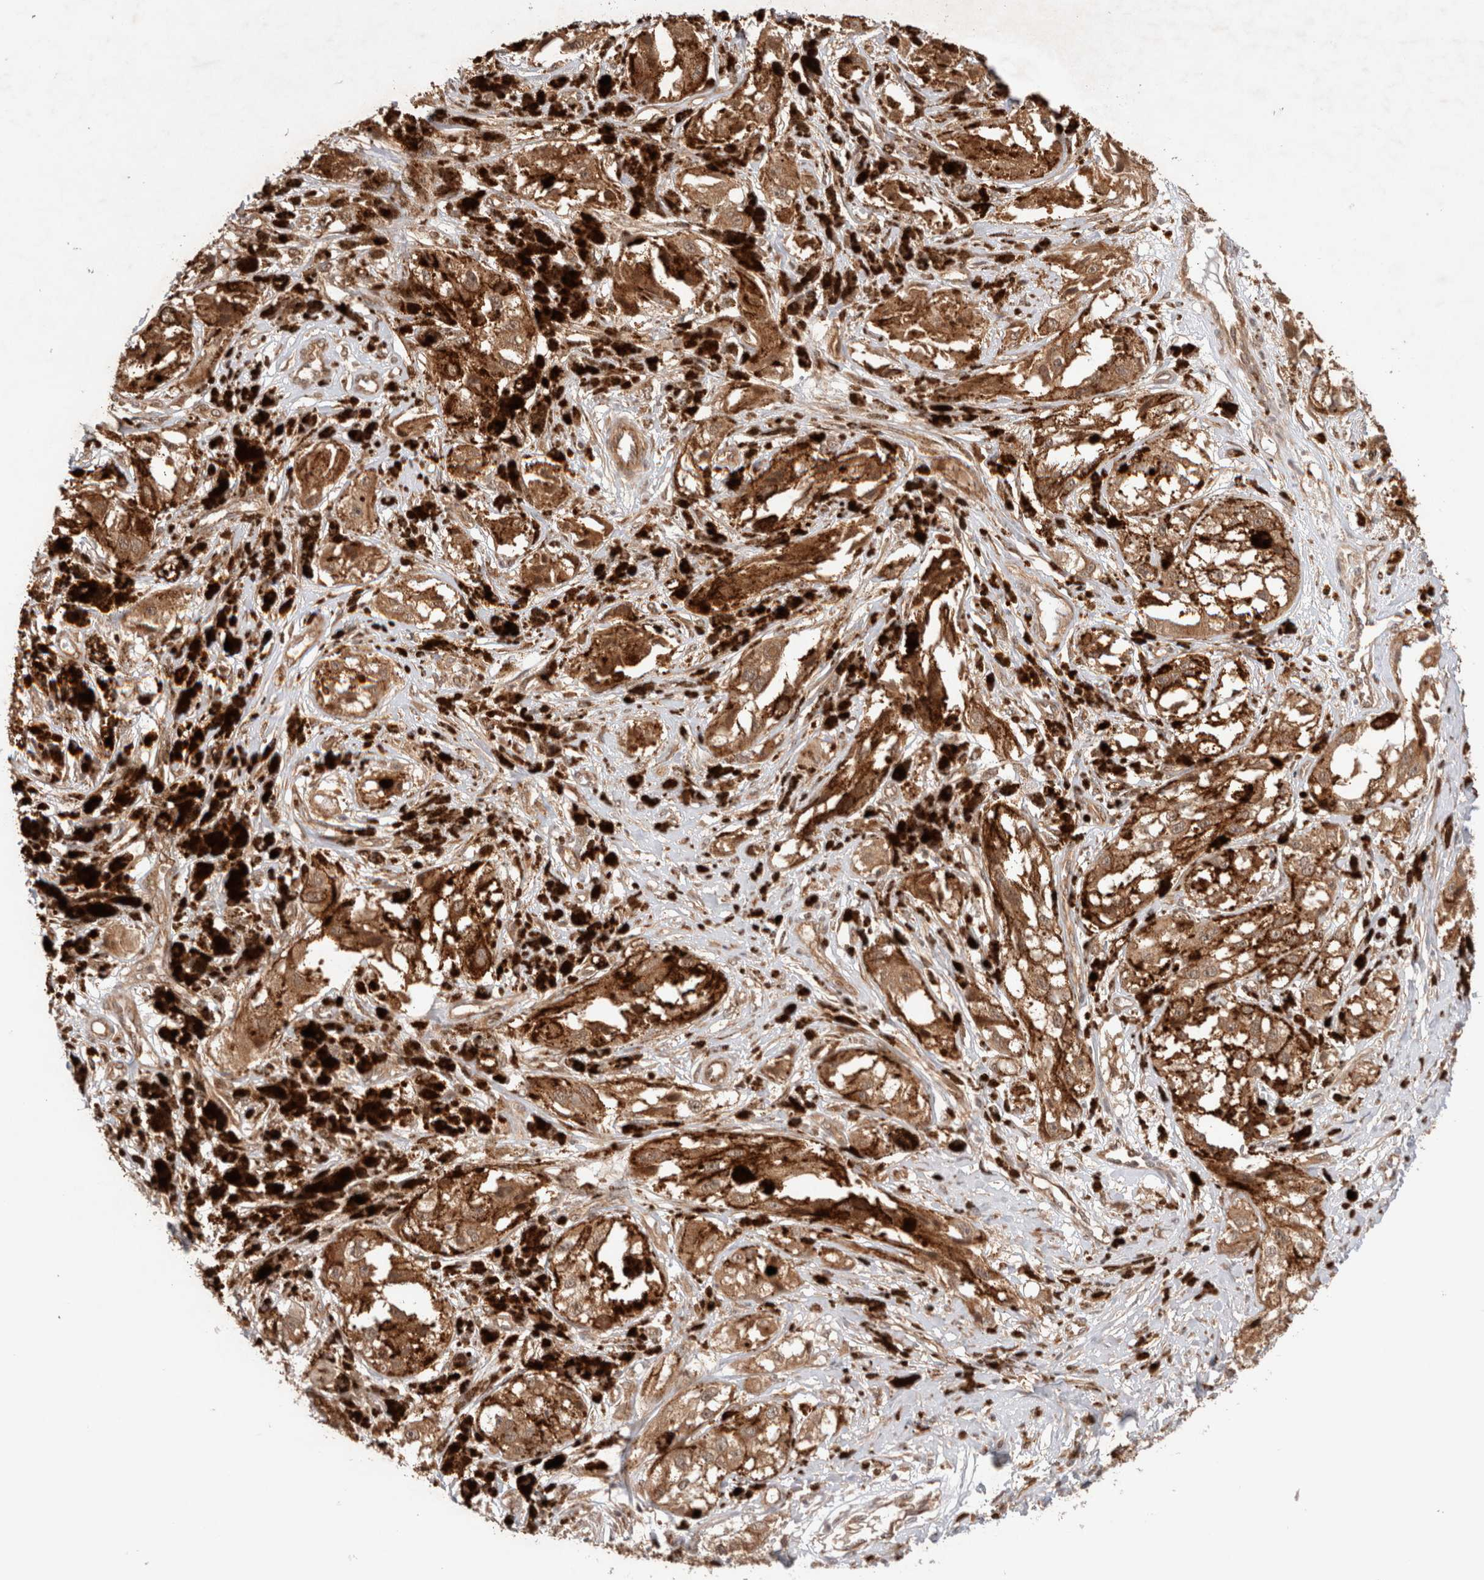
{"staining": {"intensity": "weak", "quantity": ">75%", "location": "cytoplasmic/membranous,nuclear"}, "tissue": "melanoma", "cell_type": "Tumor cells", "image_type": "cancer", "snomed": [{"axis": "morphology", "description": "Malignant melanoma, NOS"}, {"axis": "topography", "description": "Skin"}], "caption": "An IHC micrograph of neoplastic tissue is shown. Protein staining in brown shows weak cytoplasmic/membranous and nuclear positivity in malignant melanoma within tumor cells.", "gene": "SIKE1", "patient": {"sex": "male", "age": 88}}